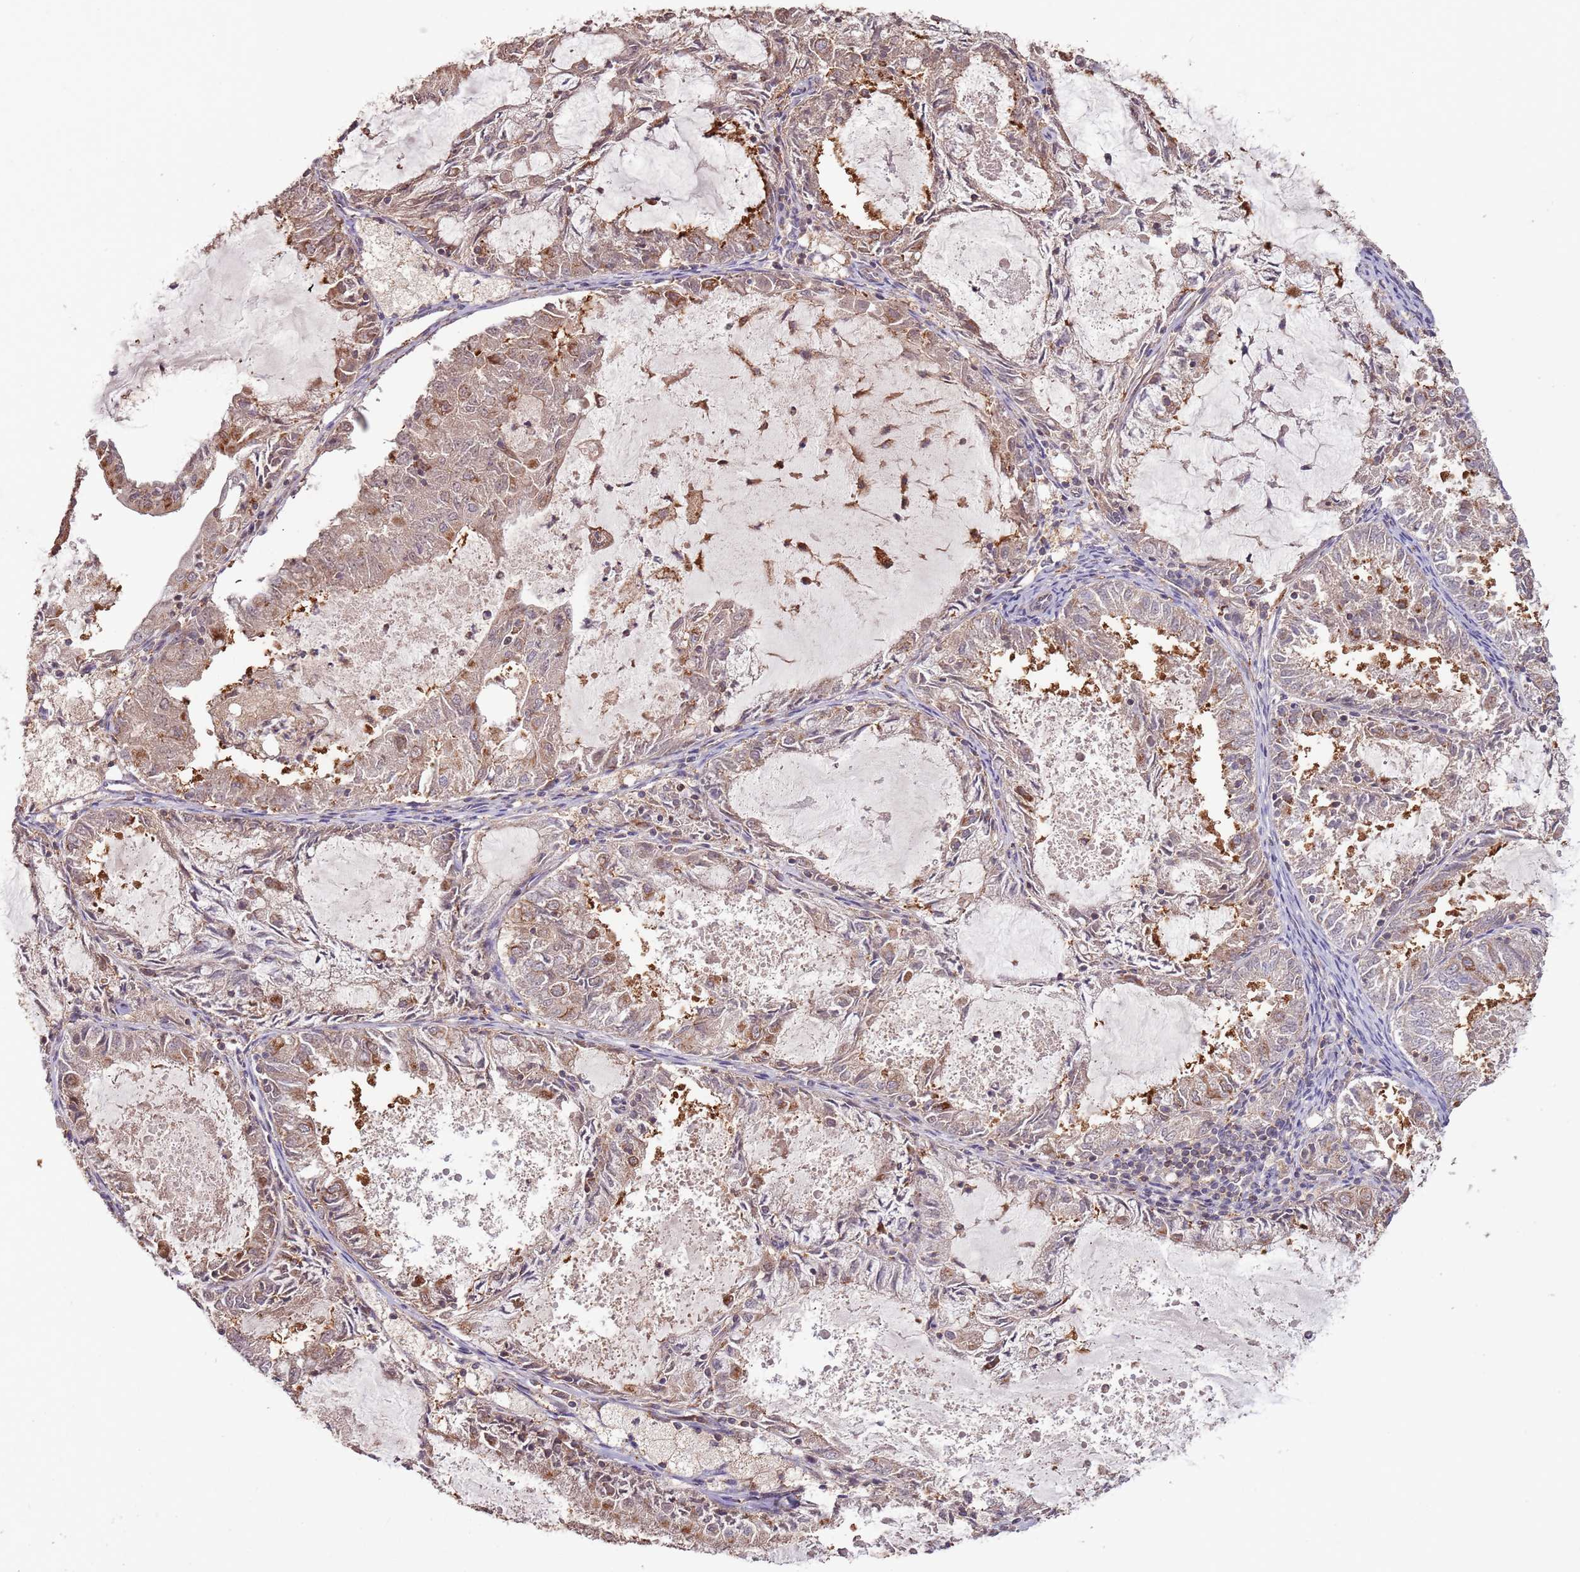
{"staining": {"intensity": "moderate", "quantity": "25%-75%", "location": "cytoplasmic/membranous,nuclear"}, "tissue": "endometrial cancer", "cell_type": "Tumor cells", "image_type": "cancer", "snomed": [{"axis": "morphology", "description": "Adenocarcinoma, NOS"}, {"axis": "topography", "description": "Endometrium"}], "caption": "Endometrial cancer (adenocarcinoma) stained with DAB immunohistochemistry reveals medium levels of moderate cytoplasmic/membranous and nuclear positivity in approximately 25%-75% of tumor cells.", "gene": "IL17RD", "patient": {"sex": "female", "age": 57}}